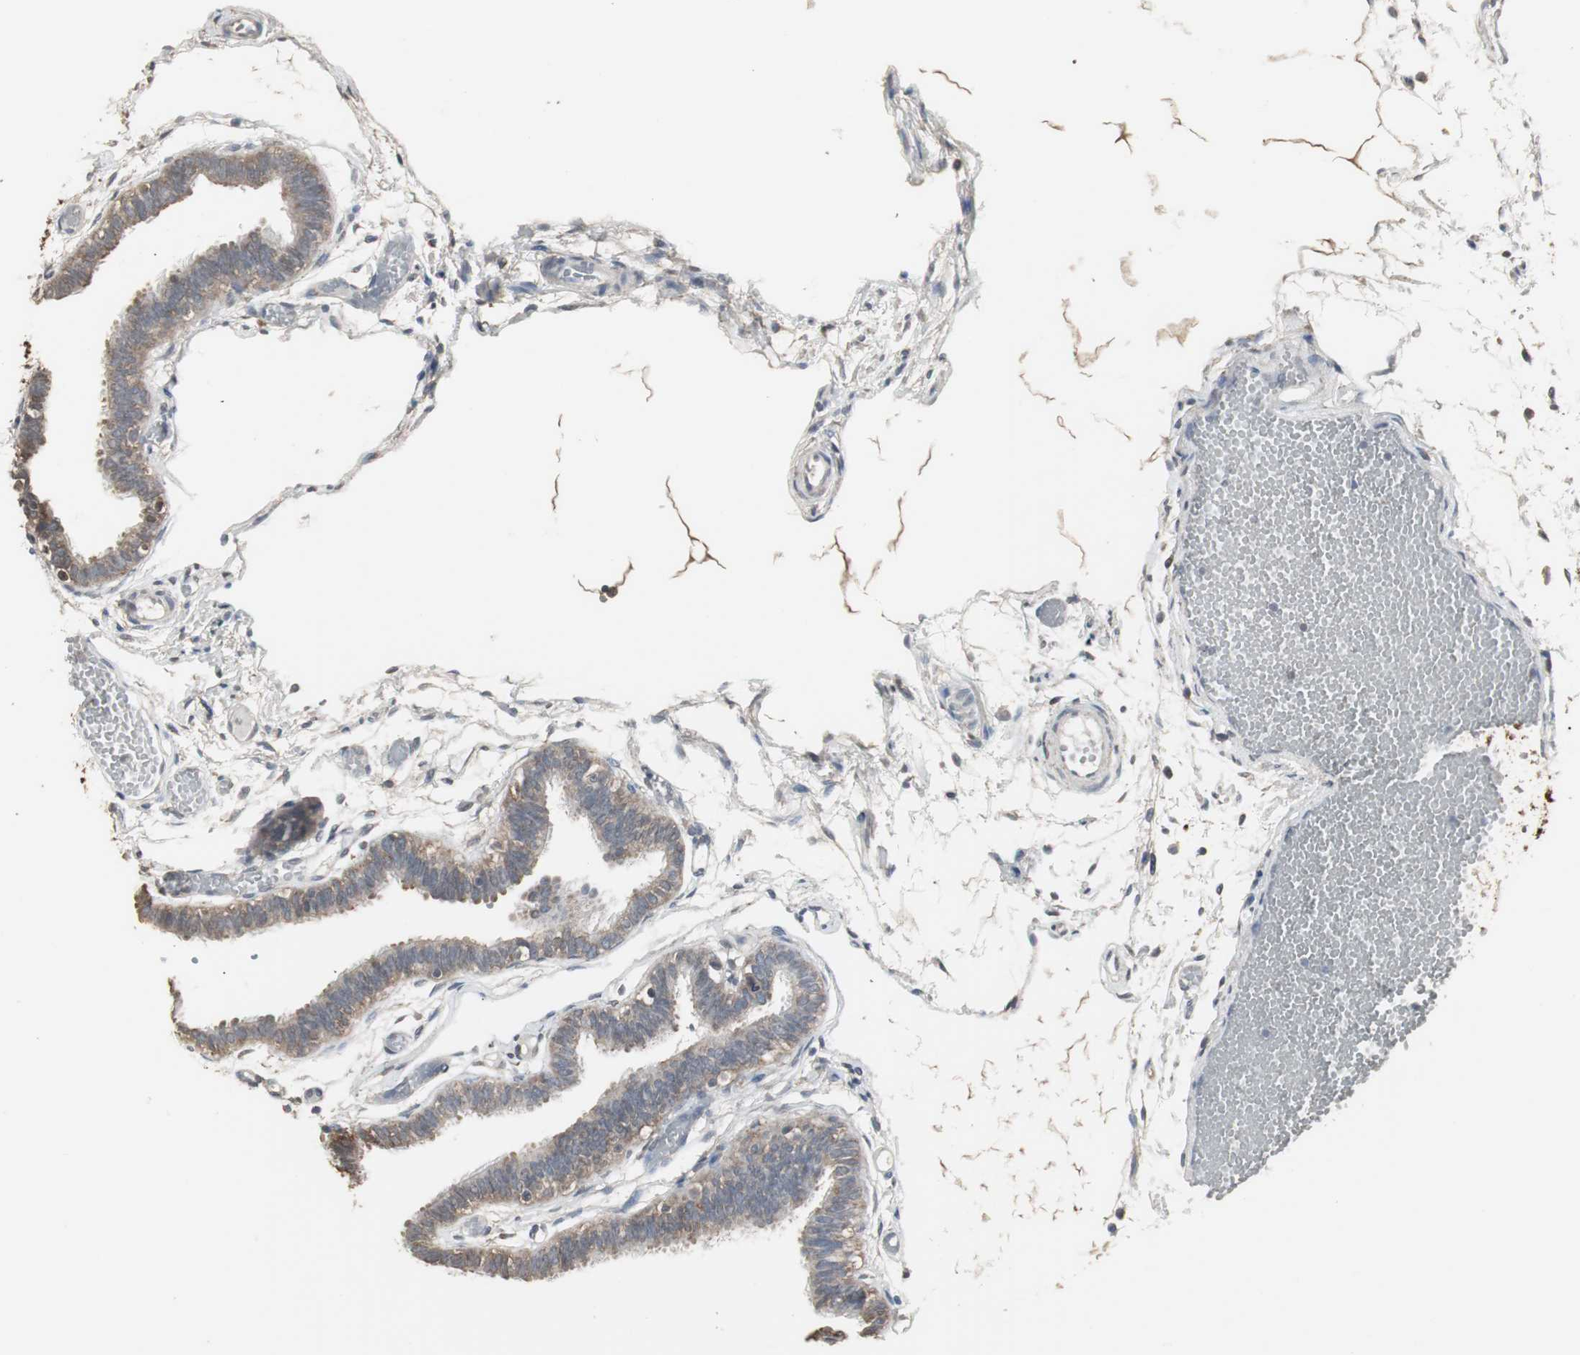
{"staining": {"intensity": "moderate", "quantity": ">75%", "location": "cytoplasmic/membranous"}, "tissue": "fallopian tube", "cell_type": "Glandular cells", "image_type": "normal", "snomed": [{"axis": "morphology", "description": "Normal tissue, NOS"}, {"axis": "topography", "description": "Fallopian tube"}], "caption": "Benign fallopian tube shows moderate cytoplasmic/membranous expression in about >75% of glandular cells, visualized by immunohistochemistry. The staining is performed using DAB (3,3'-diaminobenzidine) brown chromogen to label protein expression. The nuclei are counter-stained blue using hematoxylin.", "gene": "HPRT1", "patient": {"sex": "female", "age": 29}}